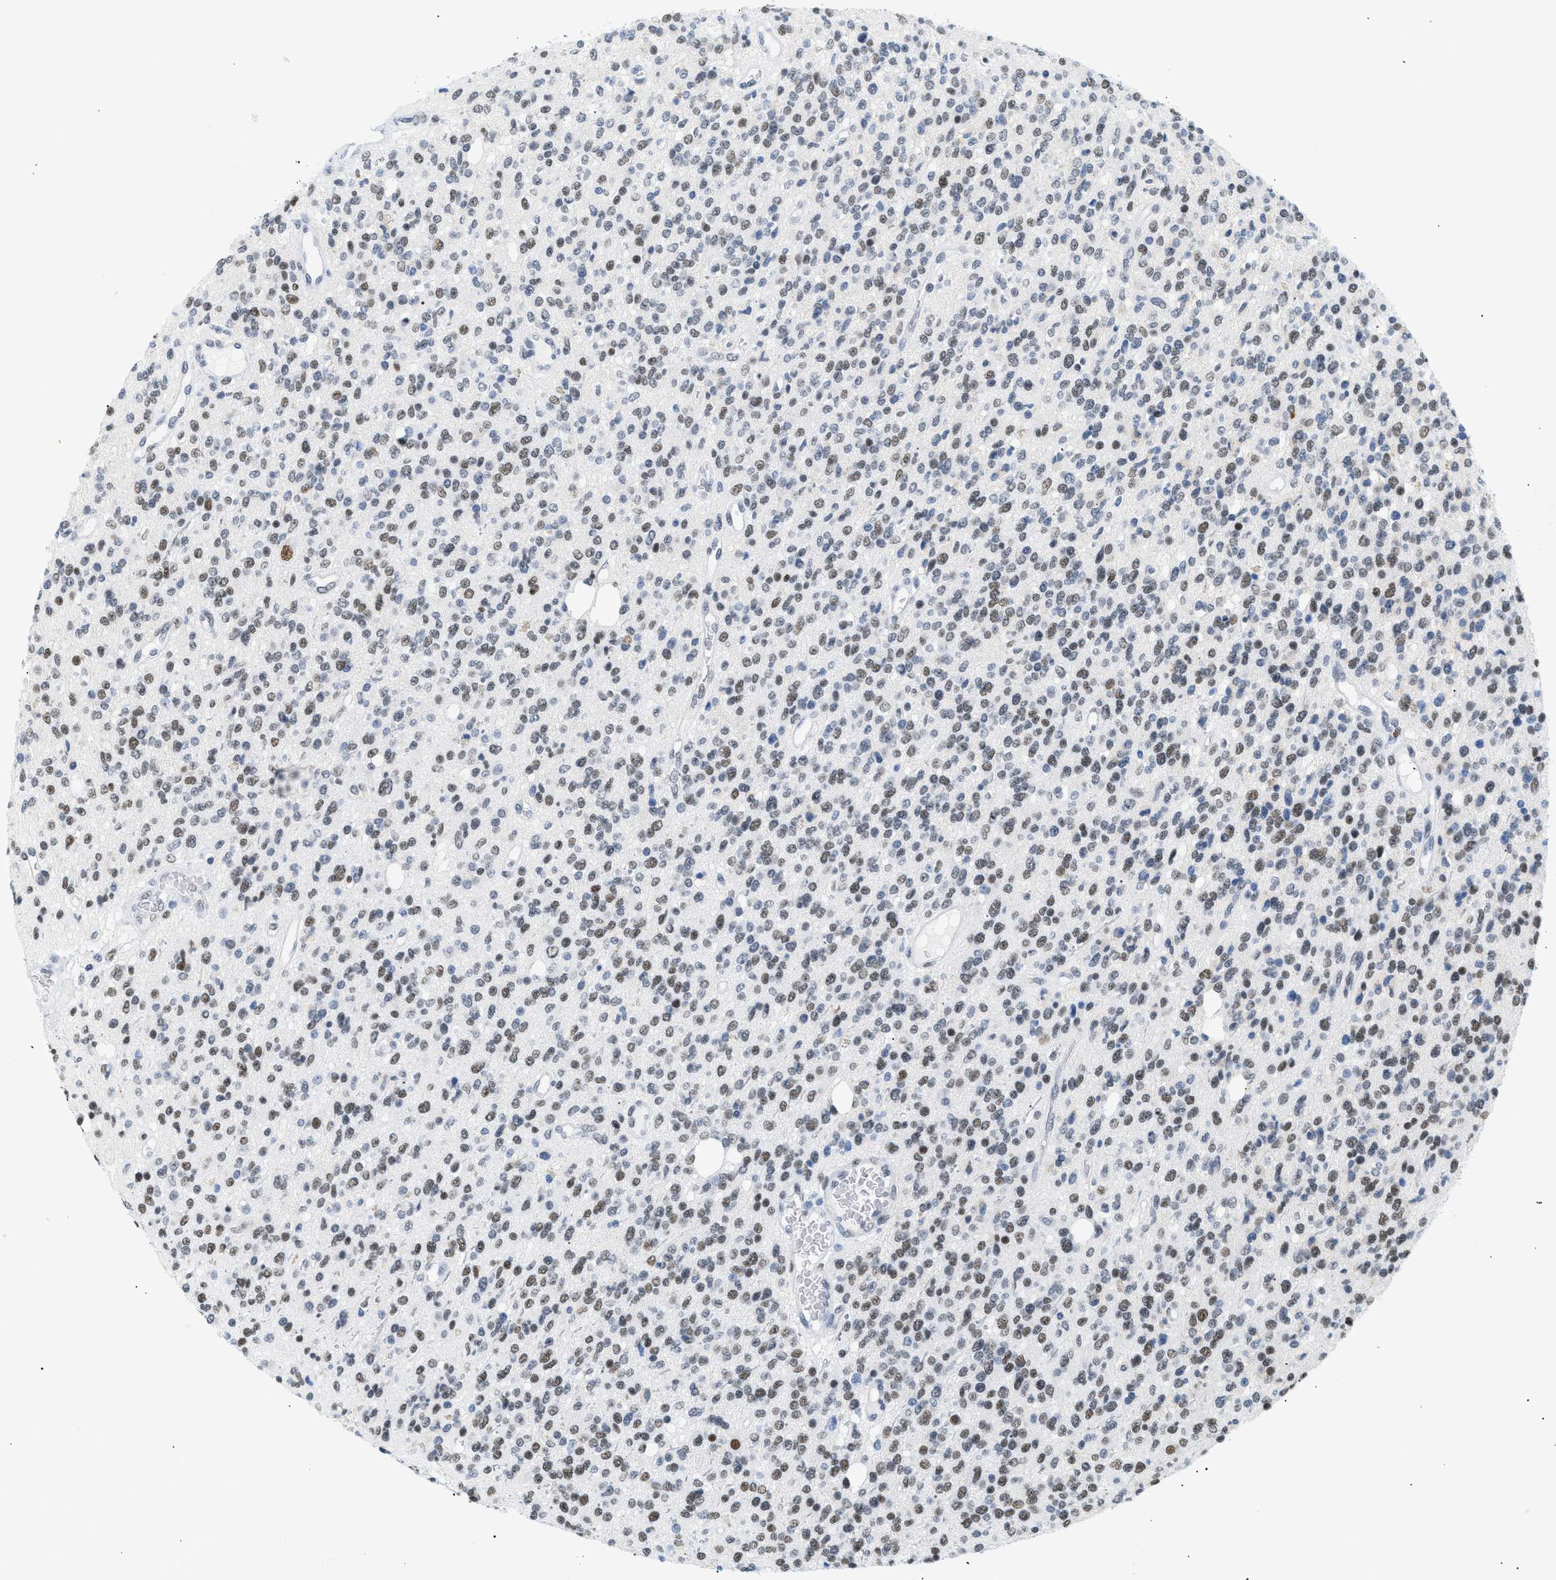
{"staining": {"intensity": "weak", "quantity": "25%-75%", "location": "nuclear"}, "tissue": "glioma", "cell_type": "Tumor cells", "image_type": "cancer", "snomed": [{"axis": "morphology", "description": "Glioma, malignant, High grade"}, {"axis": "topography", "description": "Brain"}], "caption": "A high-resolution photomicrograph shows immunohistochemistry (IHC) staining of glioma, which demonstrates weak nuclear staining in approximately 25%-75% of tumor cells.", "gene": "ELN", "patient": {"sex": "male", "age": 34}}